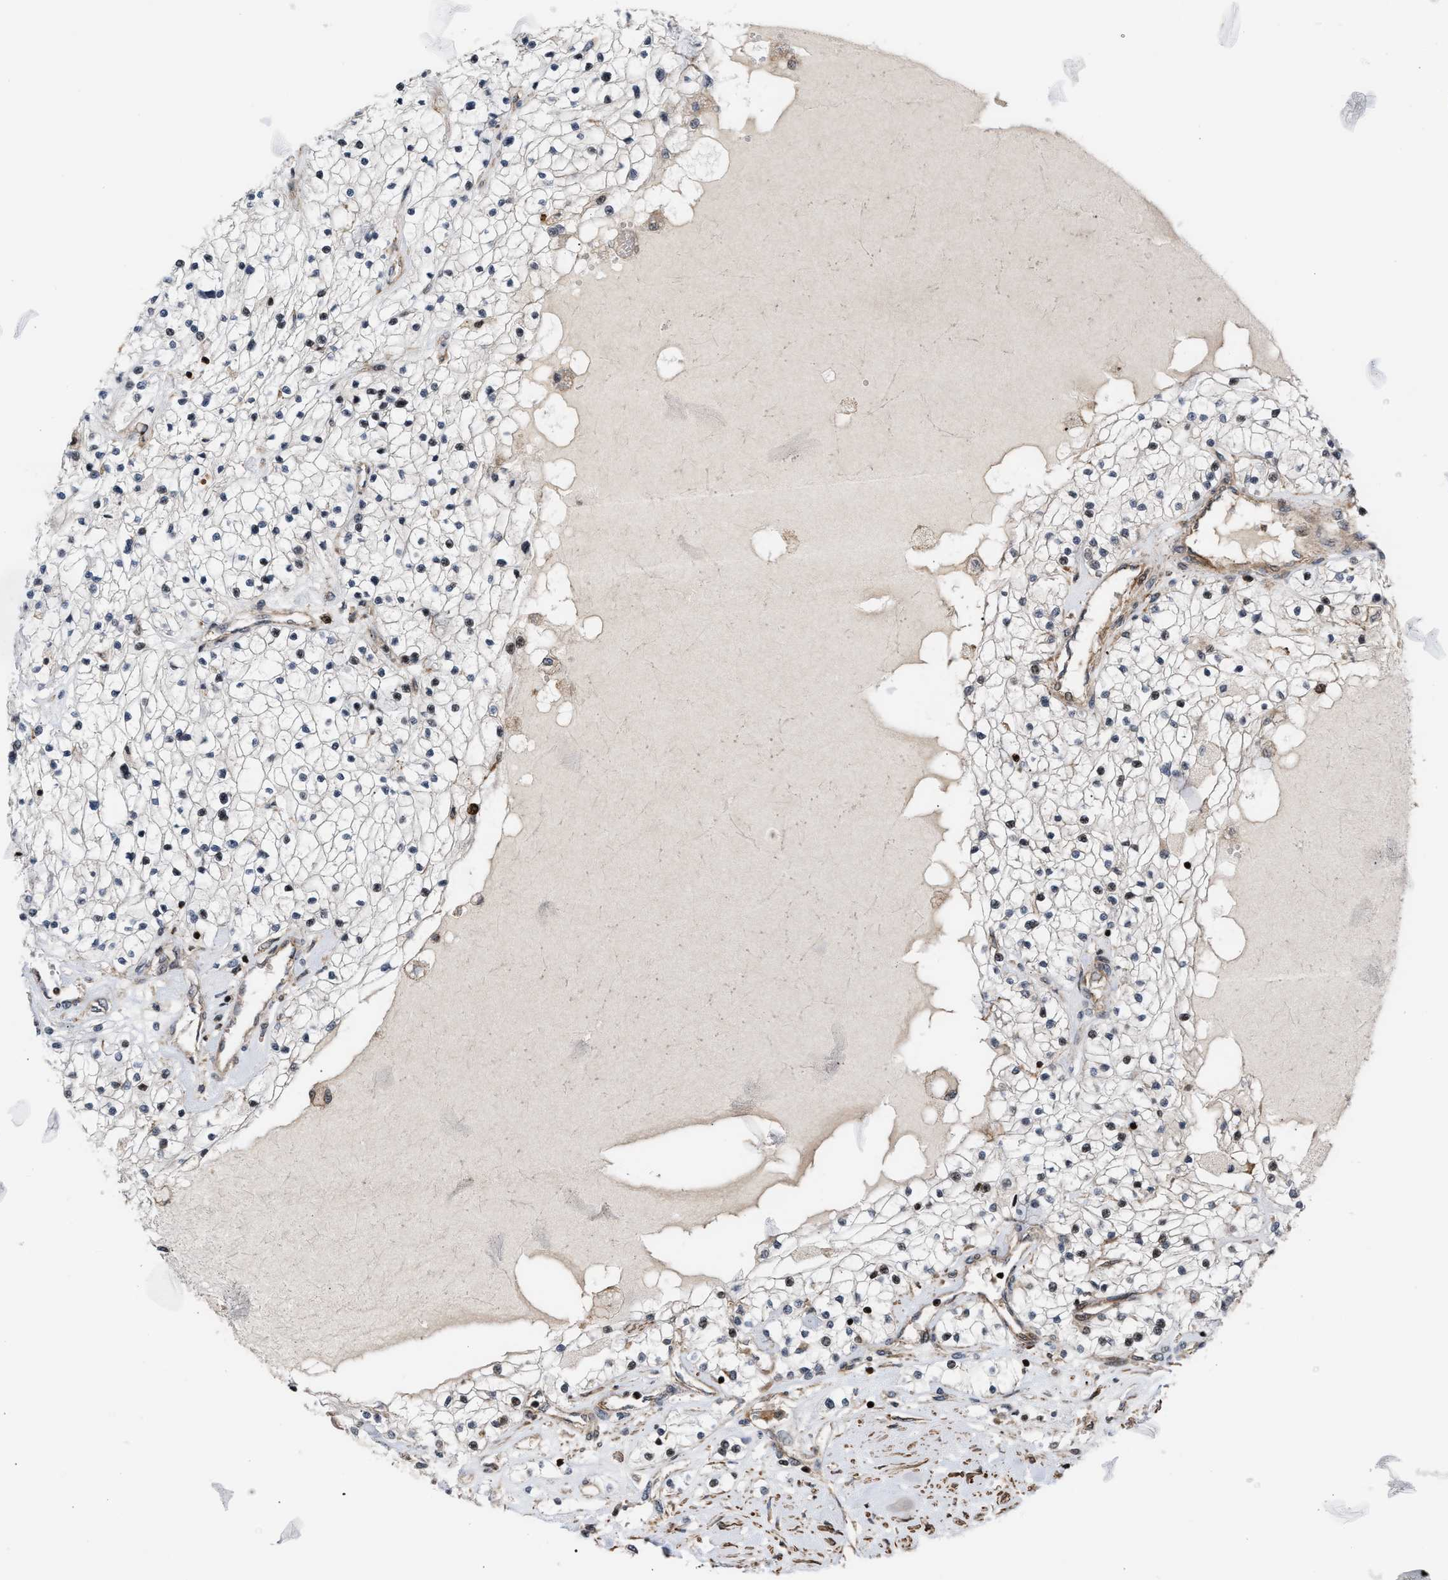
{"staining": {"intensity": "weak", "quantity": "<25%", "location": "nuclear"}, "tissue": "renal cancer", "cell_type": "Tumor cells", "image_type": "cancer", "snomed": [{"axis": "morphology", "description": "Adenocarcinoma, NOS"}, {"axis": "topography", "description": "Kidney"}], "caption": "This photomicrograph is of renal cancer stained with immunohistochemistry to label a protein in brown with the nuclei are counter-stained blue. There is no staining in tumor cells. (Brightfield microscopy of DAB (3,3'-diaminobenzidine) immunohistochemistry (IHC) at high magnification).", "gene": "STAU2", "patient": {"sex": "male", "age": 68}}